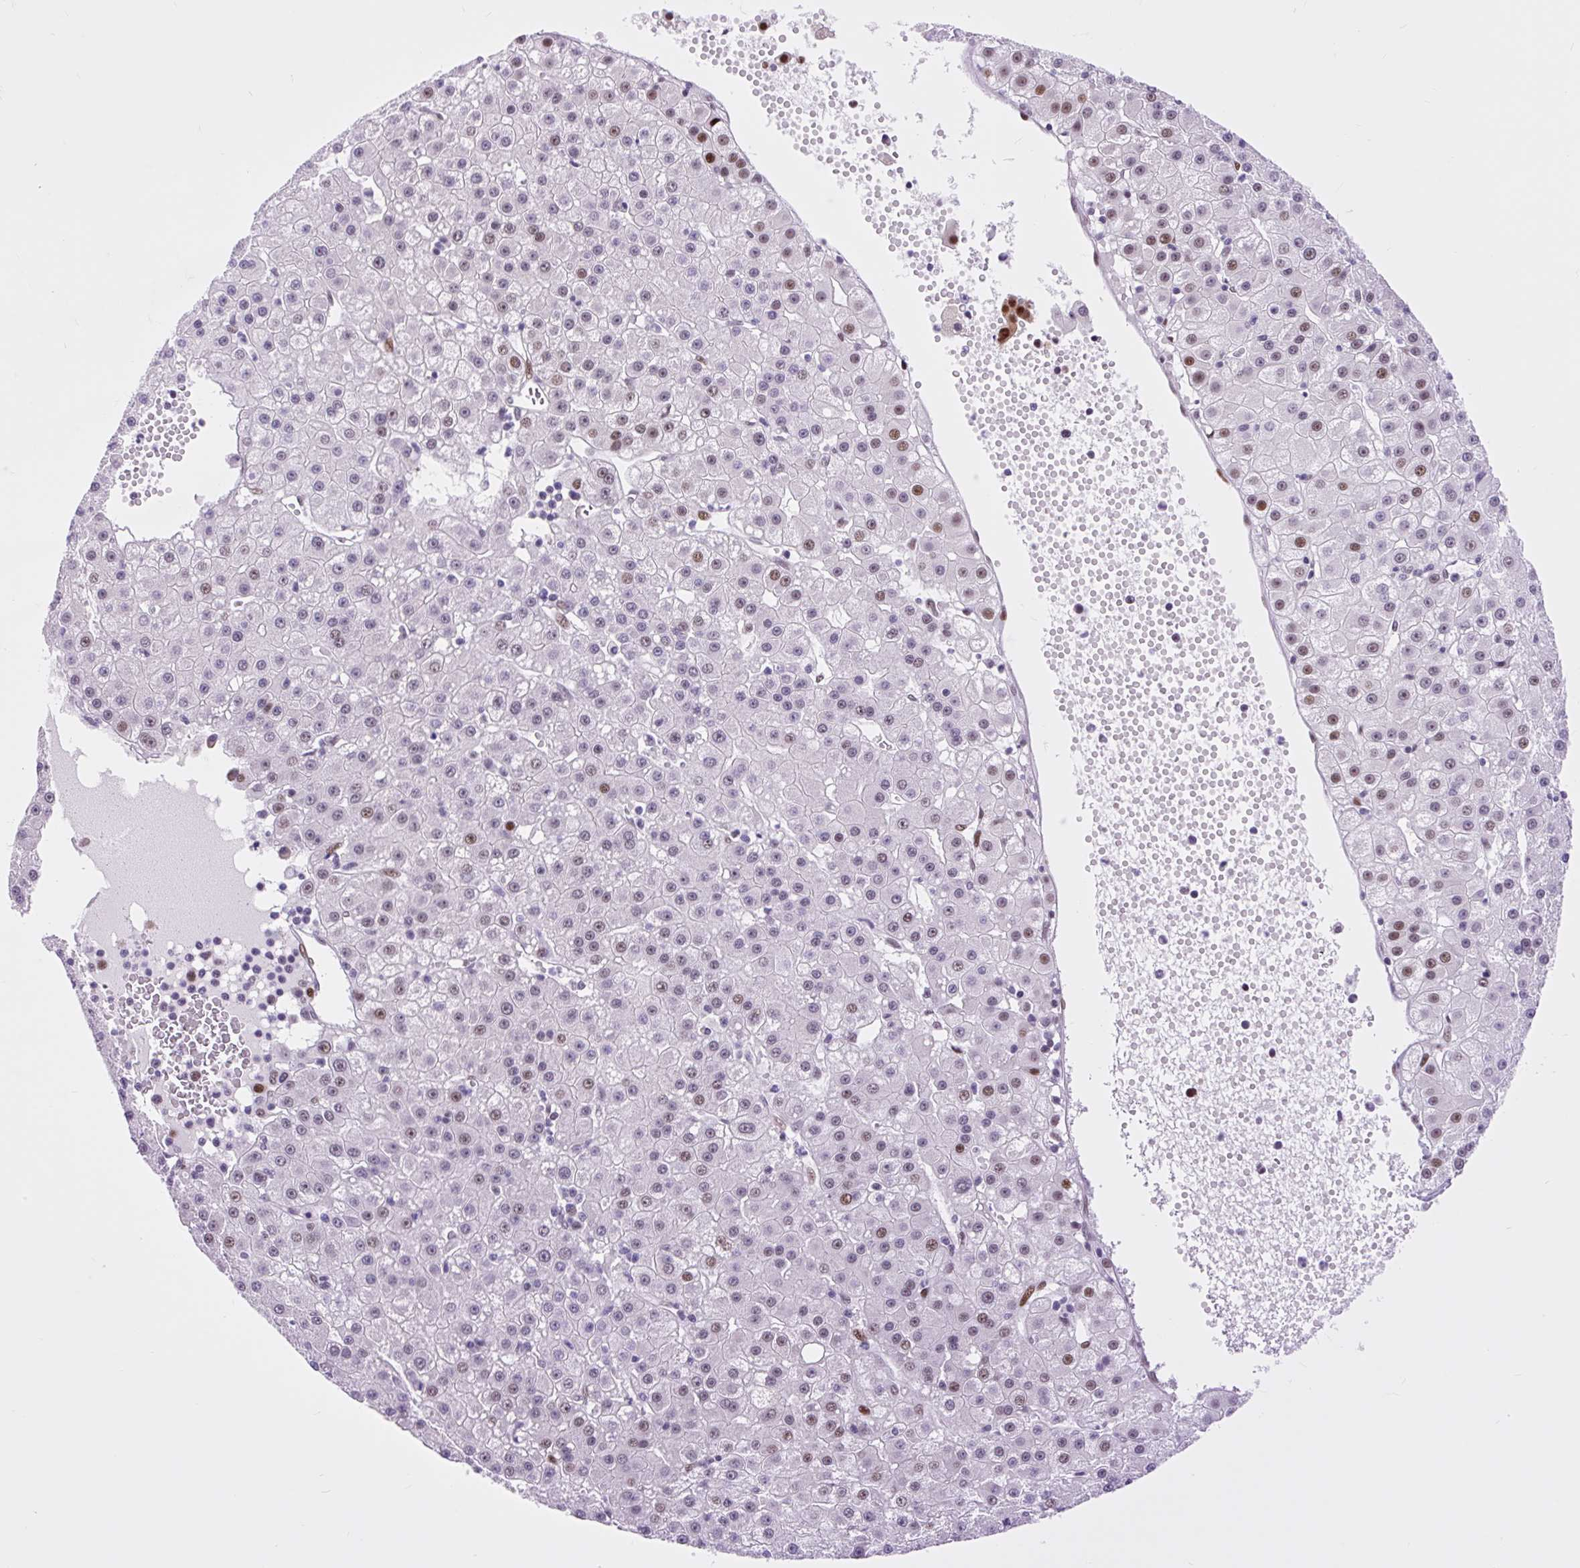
{"staining": {"intensity": "weak", "quantity": "25%-75%", "location": "nuclear"}, "tissue": "liver cancer", "cell_type": "Tumor cells", "image_type": "cancer", "snomed": [{"axis": "morphology", "description": "Carcinoma, Hepatocellular, NOS"}, {"axis": "topography", "description": "Liver"}], "caption": "Liver hepatocellular carcinoma tissue shows weak nuclear staining in about 25%-75% of tumor cells", "gene": "CLK2", "patient": {"sex": "male", "age": 76}}